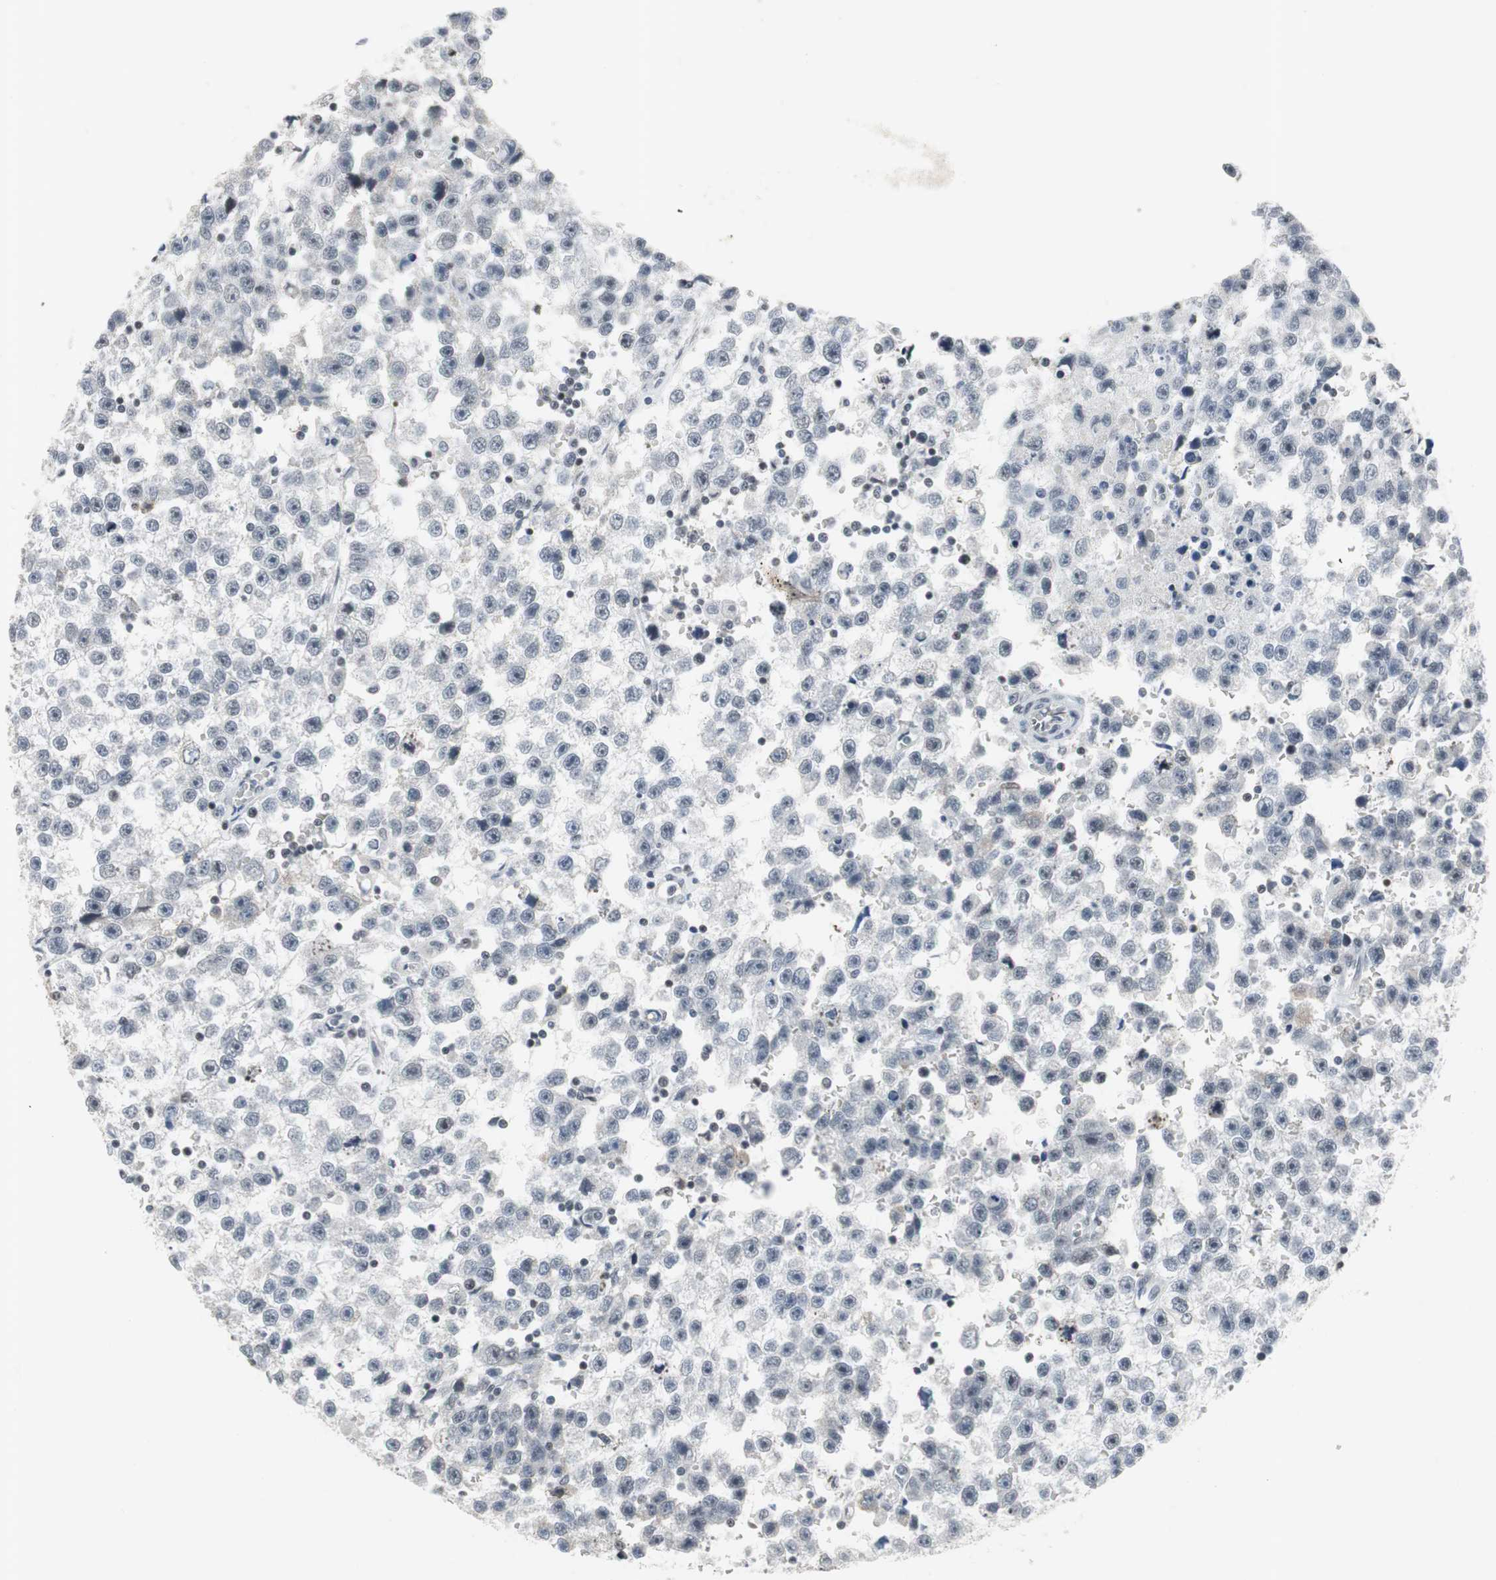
{"staining": {"intensity": "moderate", "quantity": "<25%", "location": "nuclear"}, "tissue": "testis cancer", "cell_type": "Tumor cells", "image_type": "cancer", "snomed": [{"axis": "morphology", "description": "Seminoma, NOS"}, {"axis": "topography", "description": "Testis"}], "caption": "Testis cancer stained with DAB (3,3'-diaminobenzidine) IHC reveals low levels of moderate nuclear expression in approximately <25% of tumor cells.", "gene": "RTF1", "patient": {"sex": "male", "age": 33}}